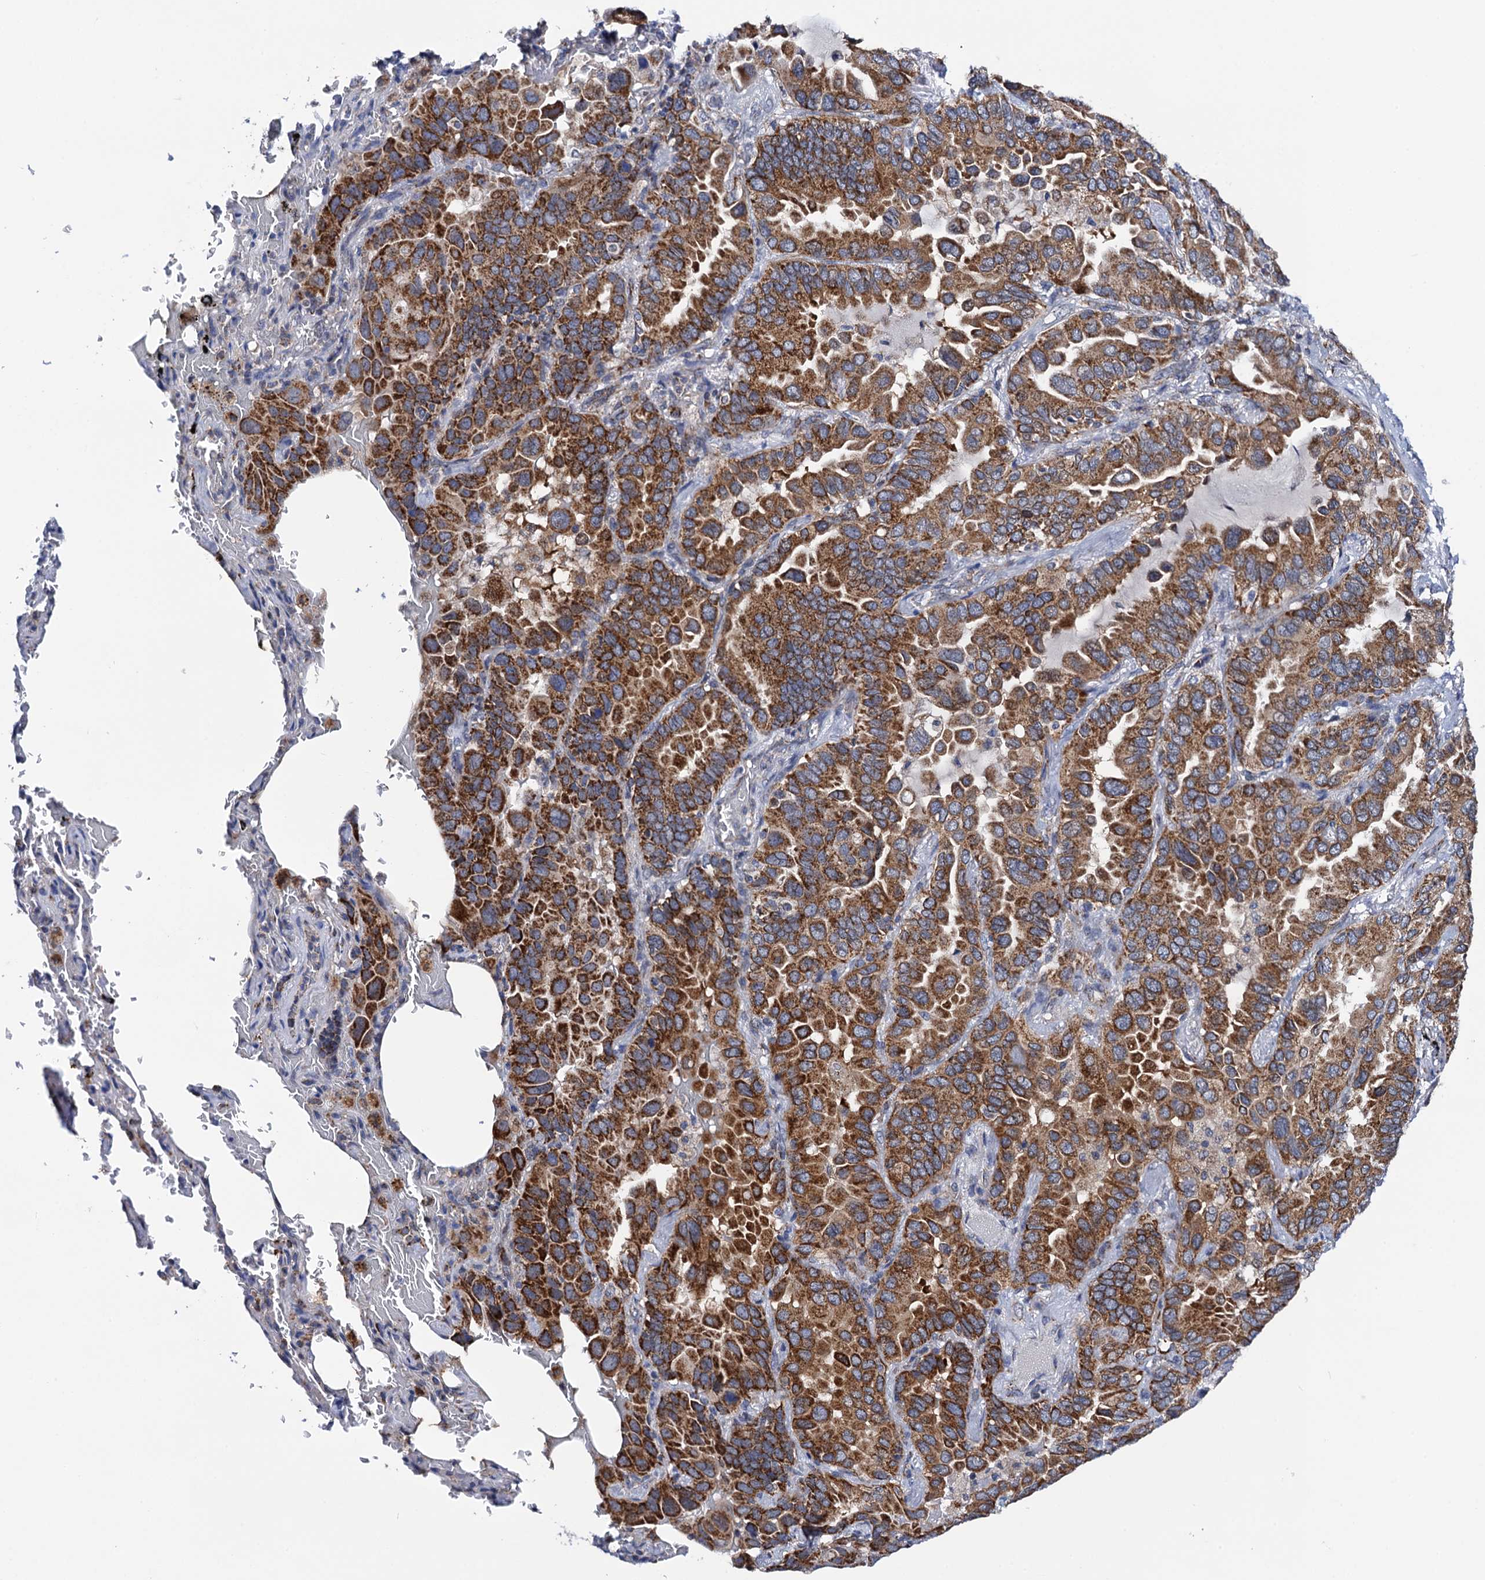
{"staining": {"intensity": "moderate", "quantity": ">75%", "location": "cytoplasmic/membranous"}, "tissue": "lung cancer", "cell_type": "Tumor cells", "image_type": "cancer", "snomed": [{"axis": "morphology", "description": "Adenocarcinoma, NOS"}, {"axis": "topography", "description": "Lung"}], "caption": "Immunohistochemistry photomicrograph of neoplastic tissue: human lung cancer (adenocarcinoma) stained using IHC displays medium levels of moderate protein expression localized specifically in the cytoplasmic/membranous of tumor cells, appearing as a cytoplasmic/membranous brown color.", "gene": "PTCD3", "patient": {"sex": "male", "age": 64}}